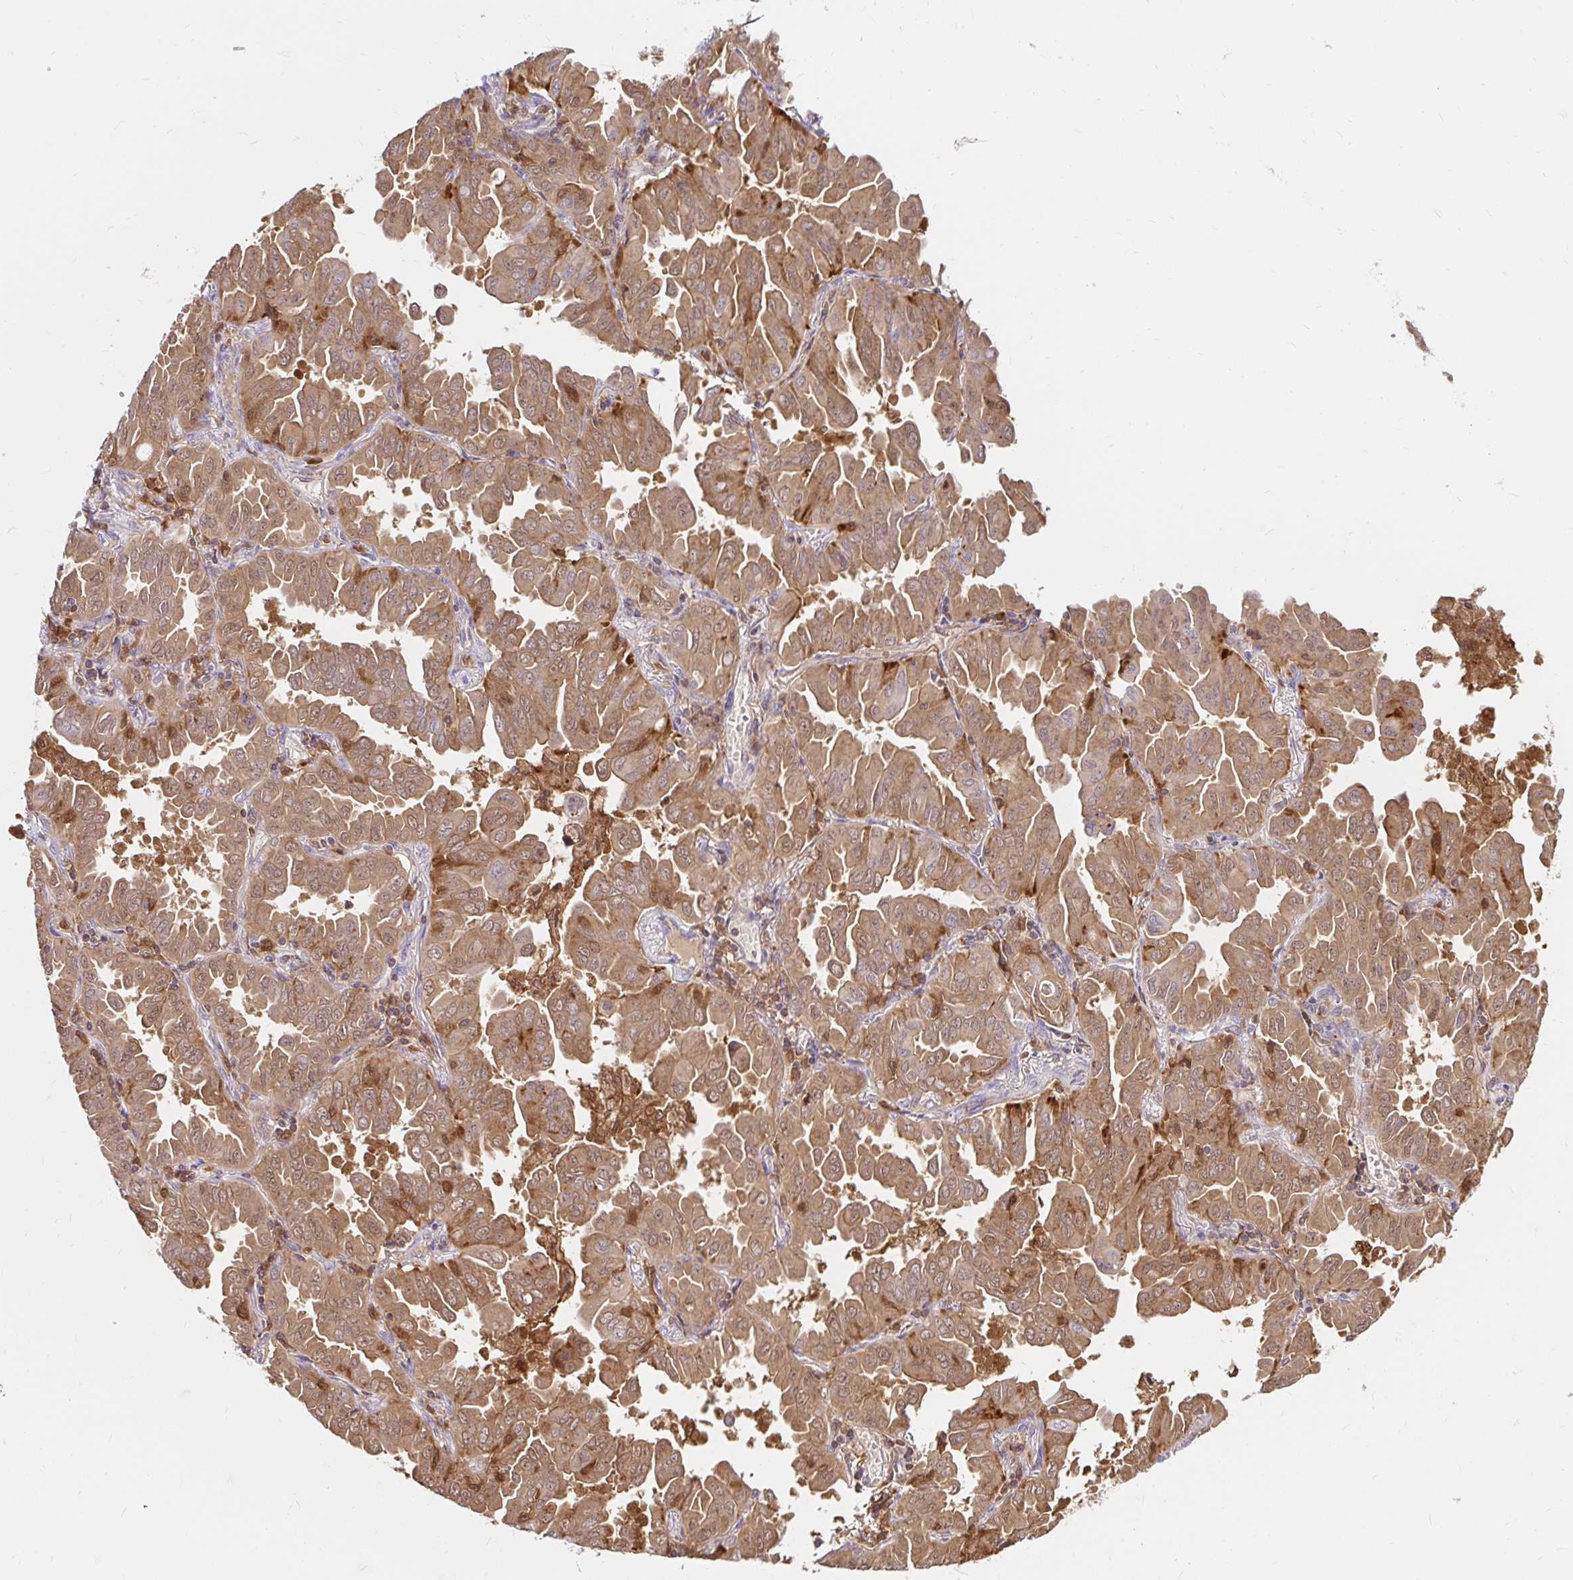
{"staining": {"intensity": "moderate", "quantity": ">75%", "location": "cytoplasmic/membranous"}, "tissue": "lung cancer", "cell_type": "Tumor cells", "image_type": "cancer", "snomed": [{"axis": "morphology", "description": "Adenocarcinoma, NOS"}, {"axis": "topography", "description": "Lung"}], "caption": "High-magnification brightfield microscopy of lung cancer stained with DAB (3,3'-diaminobenzidine) (brown) and counterstained with hematoxylin (blue). tumor cells exhibit moderate cytoplasmic/membranous expression is seen in about>75% of cells. The staining was performed using DAB (3,3'-diaminobenzidine), with brown indicating positive protein expression. Nuclei are stained blue with hematoxylin.", "gene": "PYCARD", "patient": {"sex": "male", "age": 64}}